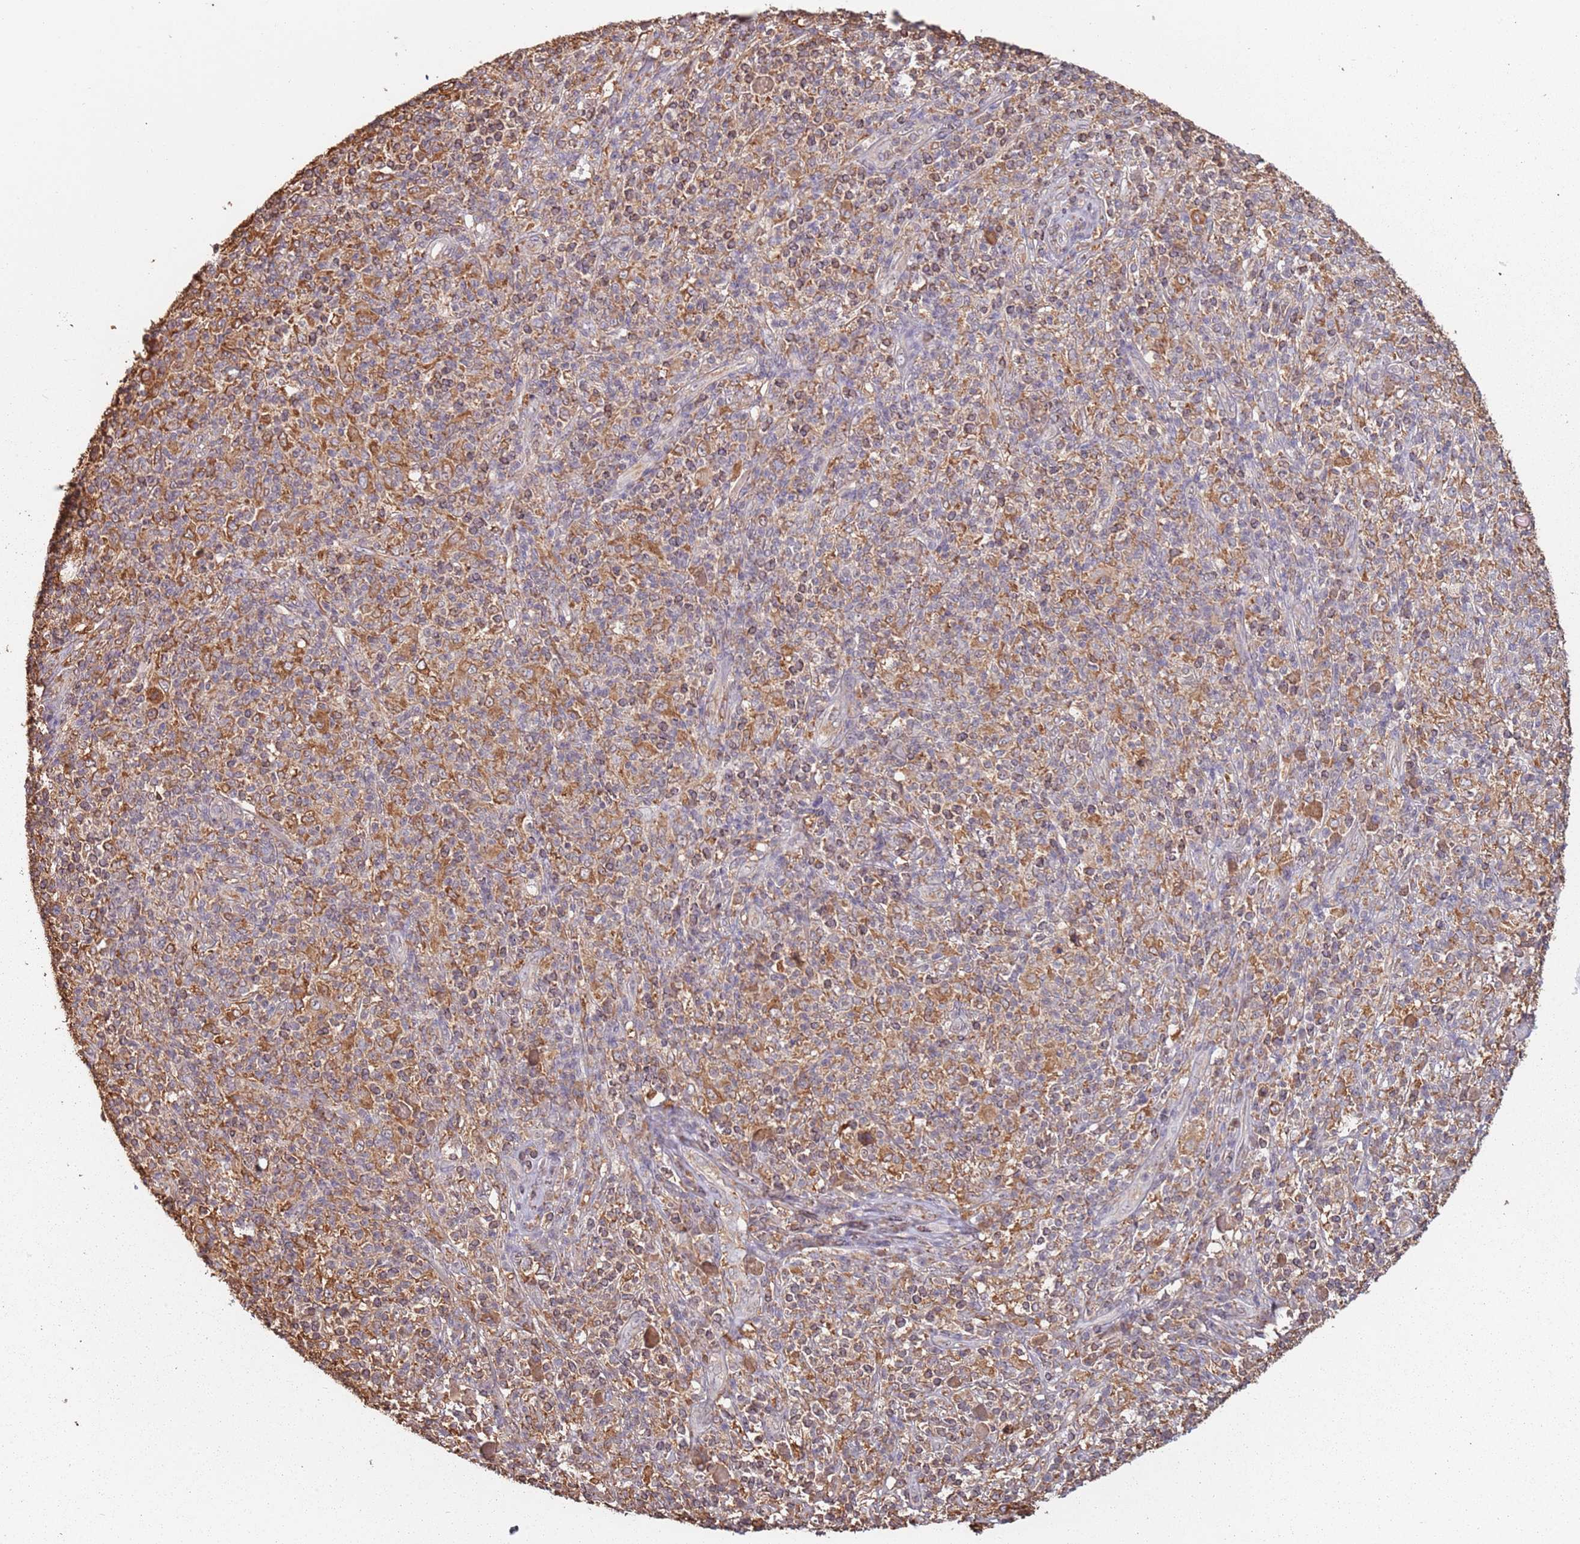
{"staining": {"intensity": "moderate", "quantity": ">75%", "location": "cytoplasmic/membranous"}, "tissue": "melanoma", "cell_type": "Tumor cells", "image_type": "cancer", "snomed": [{"axis": "morphology", "description": "Malignant melanoma, NOS"}, {"axis": "topography", "description": "Skin"}], "caption": "Immunohistochemical staining of melanoma reveals medium levels of moderate cytoplasmic/membranous protein positivity in about >75% of tumor cells.", "gene": "ATOSB", "patient": {"sex": "male", "age": 66}}